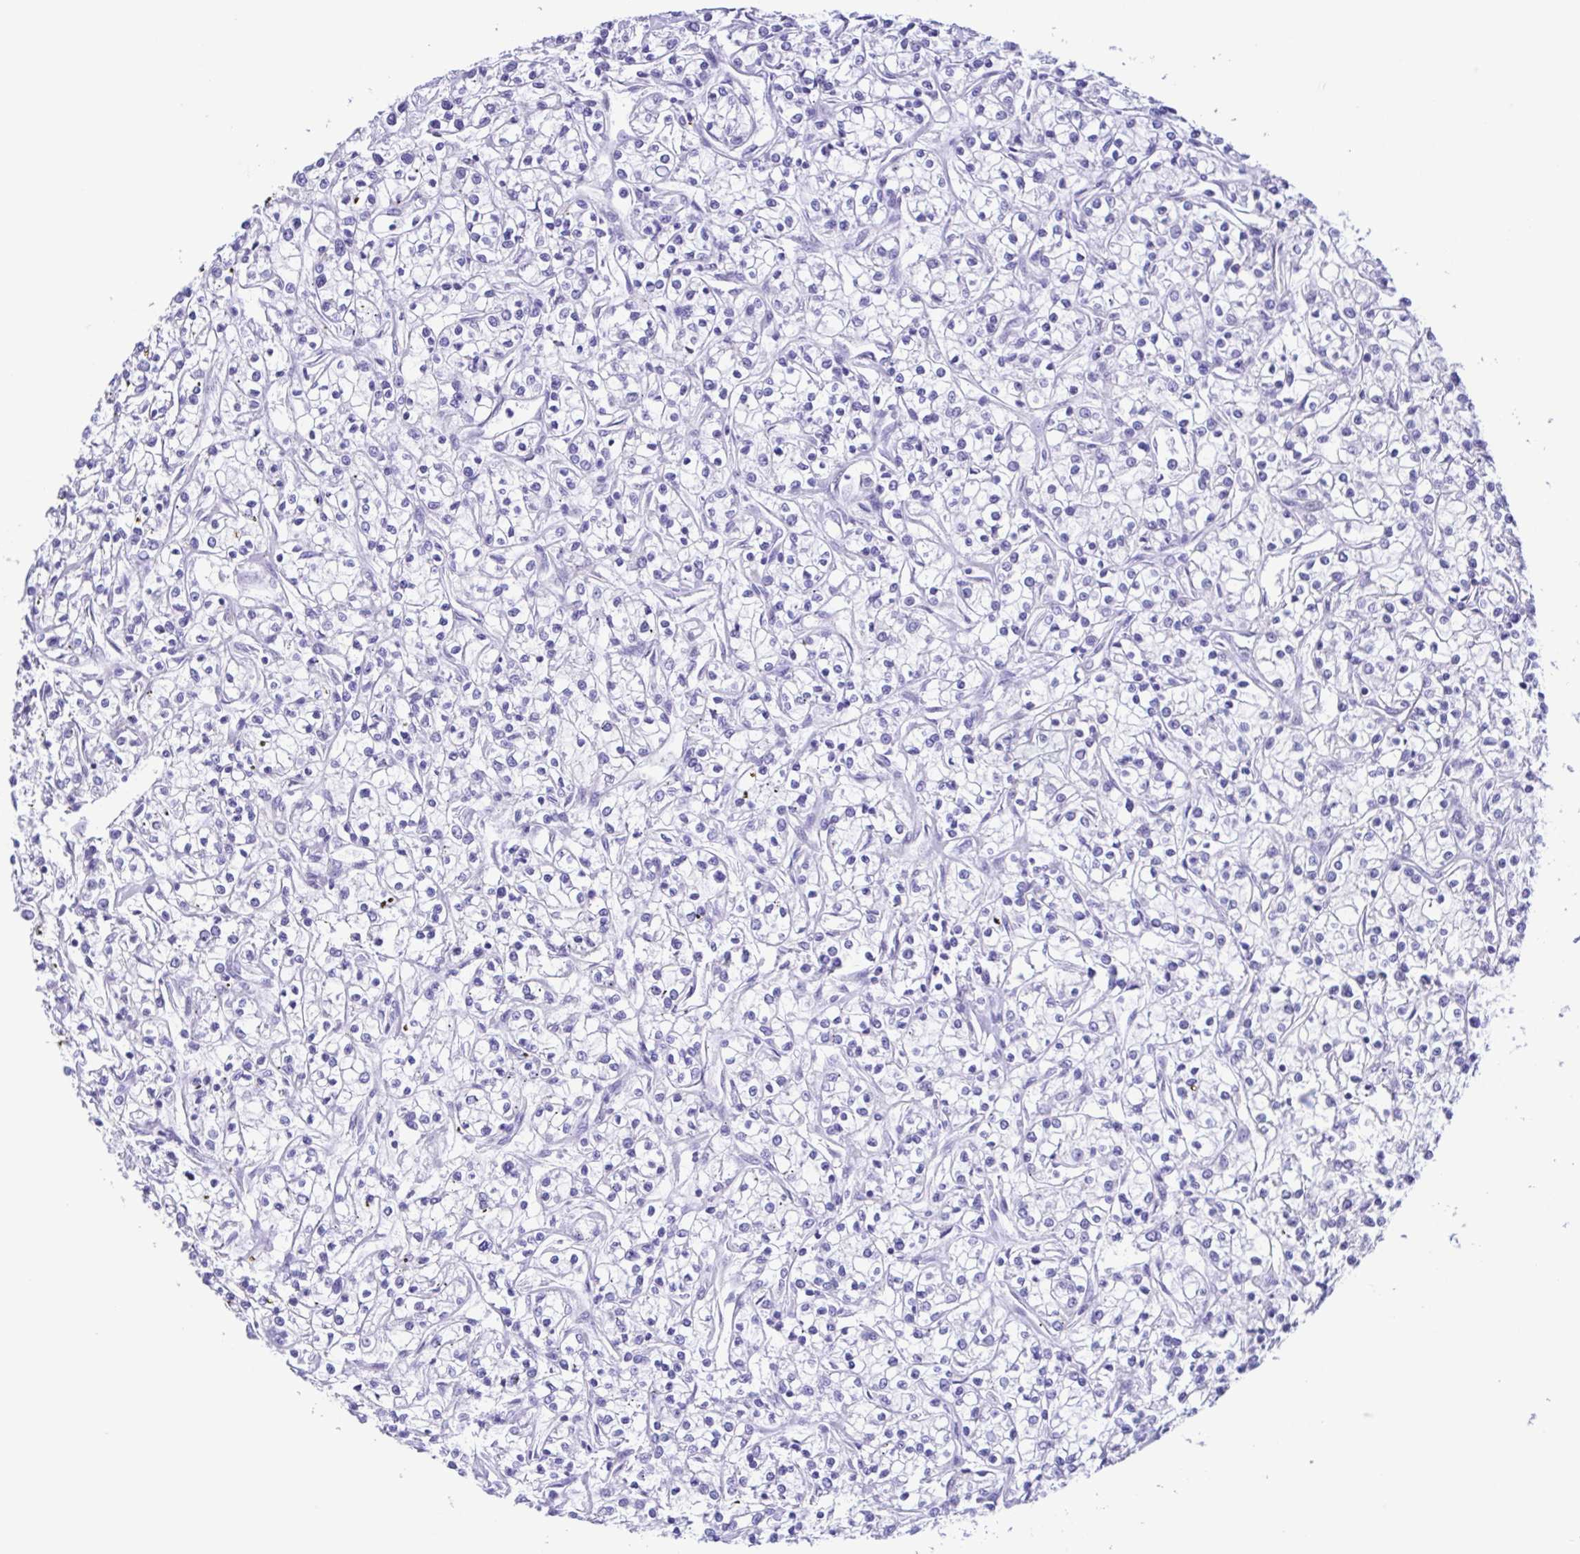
{"staining": {"intensity": "negative", "quantity": "none", "location": "none"}, "tissue": "renal cancer", "cell_type": "Tumor cells", "image_type": "cancer", "snomed": [{"axis": "morphology", "description": "Adenocarcinoma, NOS"}, {"axis": "topography", "description": "Kidney"}], "caption": "Immunohistochemistry (IHC) micrograph of renal cancer stained for a protein (brown), which displays no positivity in tumor cells. Nuclei are stained in blue.", "gene": "TGM3", "patient": {"sex": "female", "age": 59}}